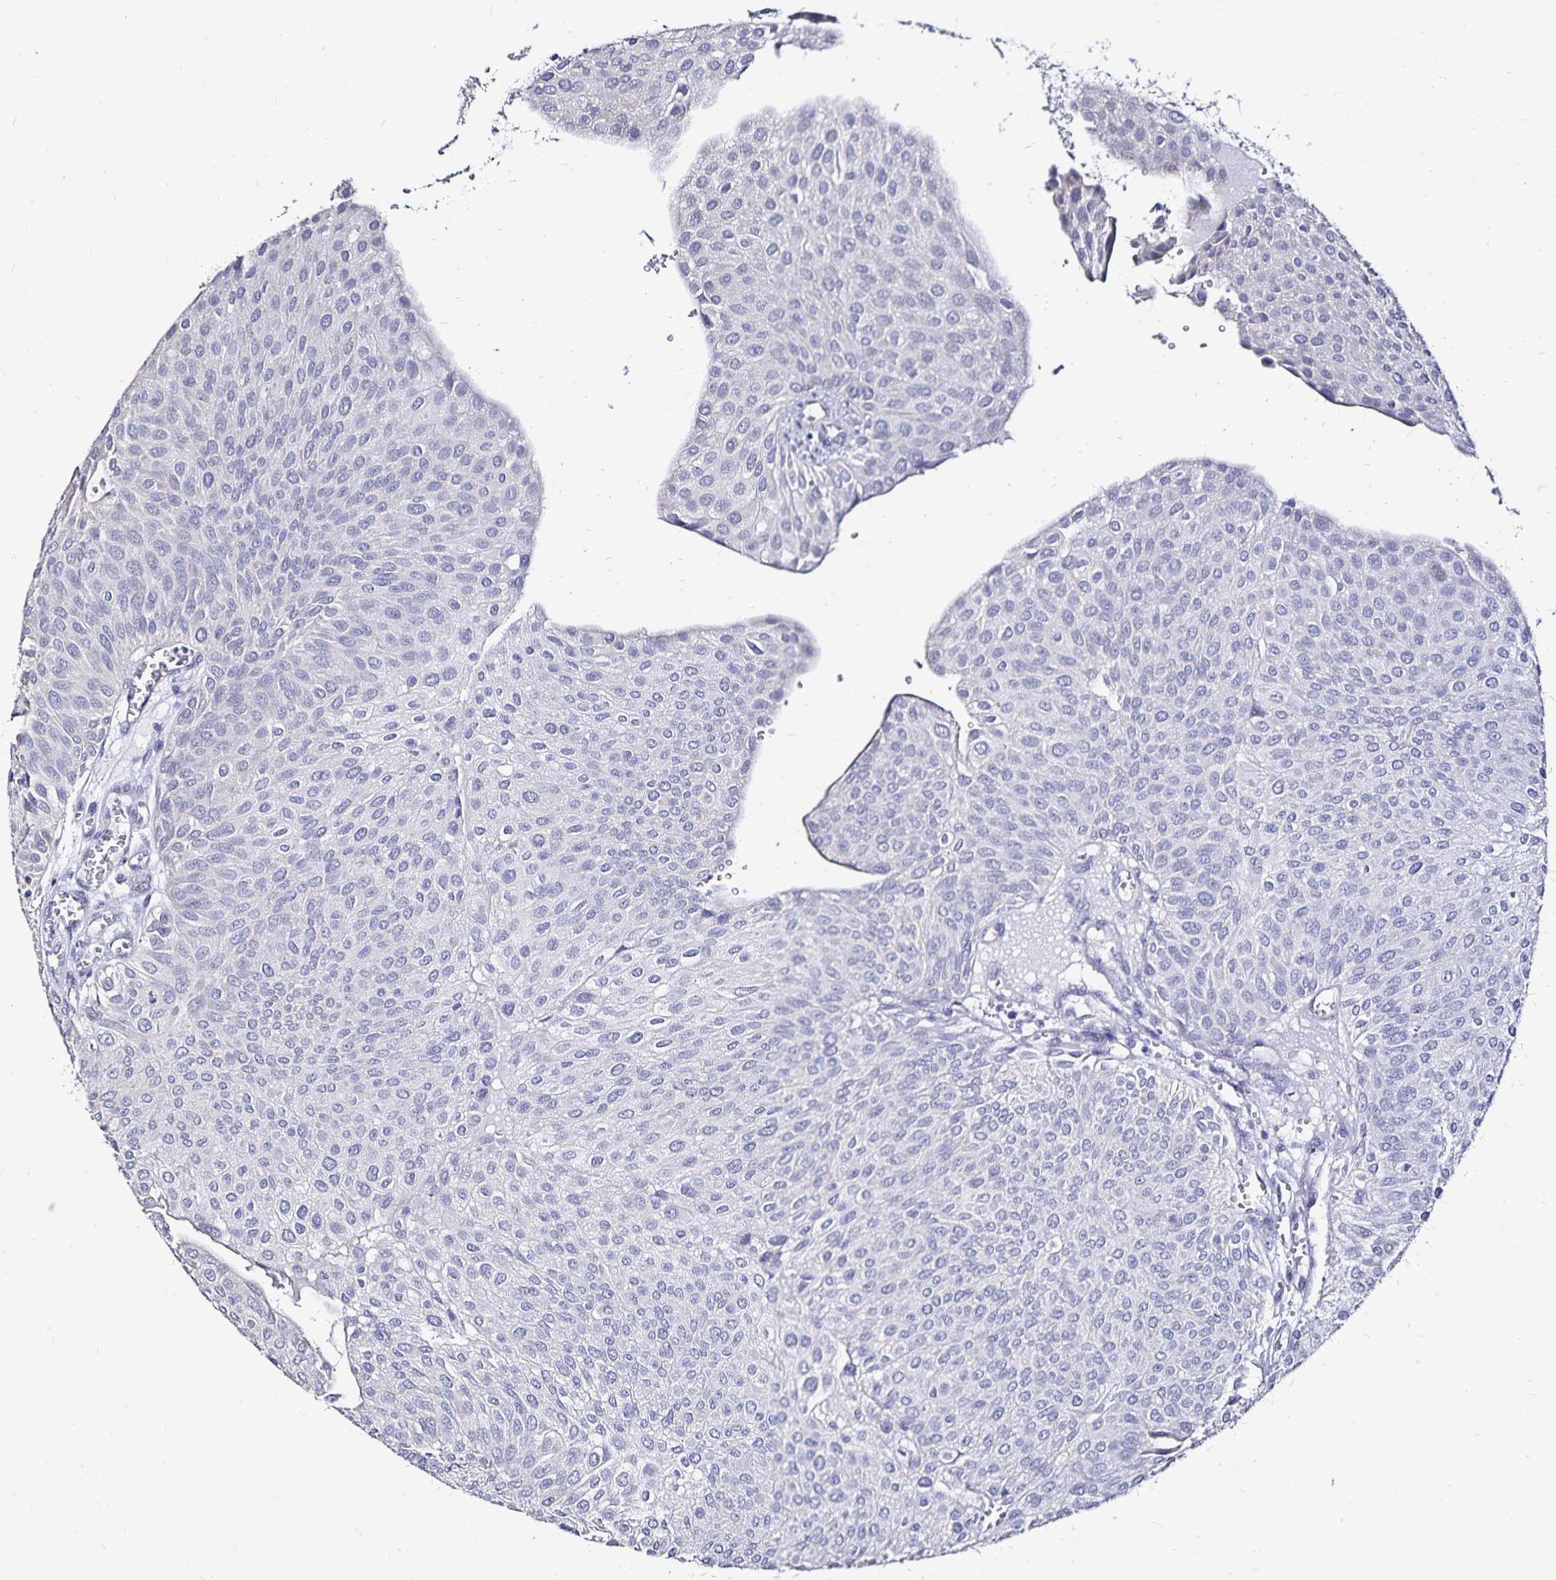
{"staining": {"intensity": "negative", "quantity": "none", "location": "none"}, "tissue": "urothelial cancer", "cell_type": "Tumor cells", "image_type": "cancer", "snomed": [{"axis": "morphology", "description": "Urothelial carcinoma, NOS"}, {"axis": "topography", "description": "Urinary bladder"}], "caption": "Tumor cells show no significant protein staining in urothelial cancer.", "gene": "SLC5A1", "patient": {"sex": "male", "age": 67}}